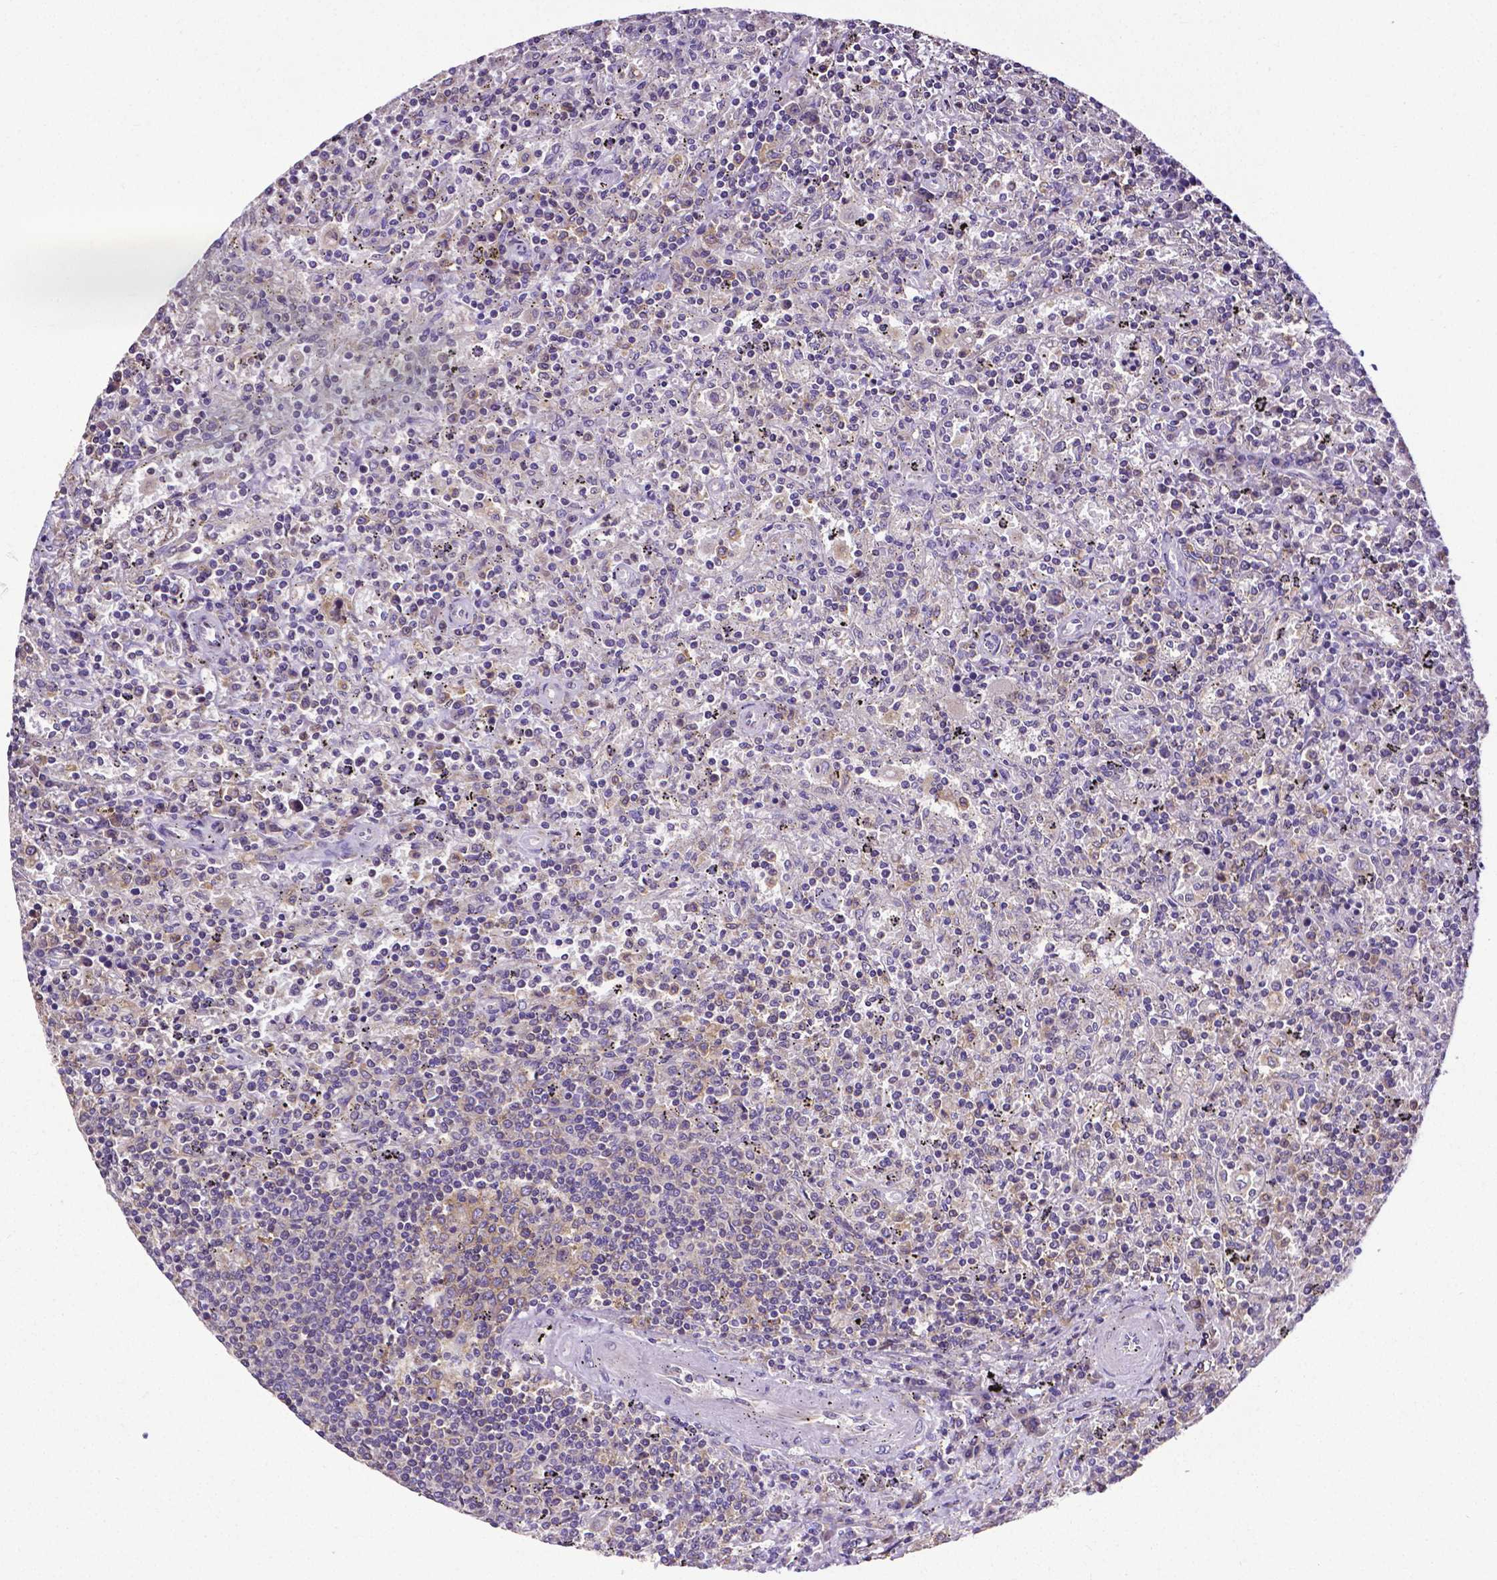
{"staining": {"intensity": "negative", "quantity": "none", "location": "none"}, "tissue": "lymphoma", "cell_type": "Tumor cells", "image_type": "cancer", "snomed": [{"axis": "morphology", "description": "Malignant lymphoma, non-Hodgkin's type, Low grade"}, {"axis": "topography", "description": "Spleen"}], "caption": "This is an IHC micrograph of human low-grade malignant lymphoma, non-Hodgkin's type. There is no staining in tumor cells.", "gene": "DICER1", "patient": {"sex": "male", "age": 62}}